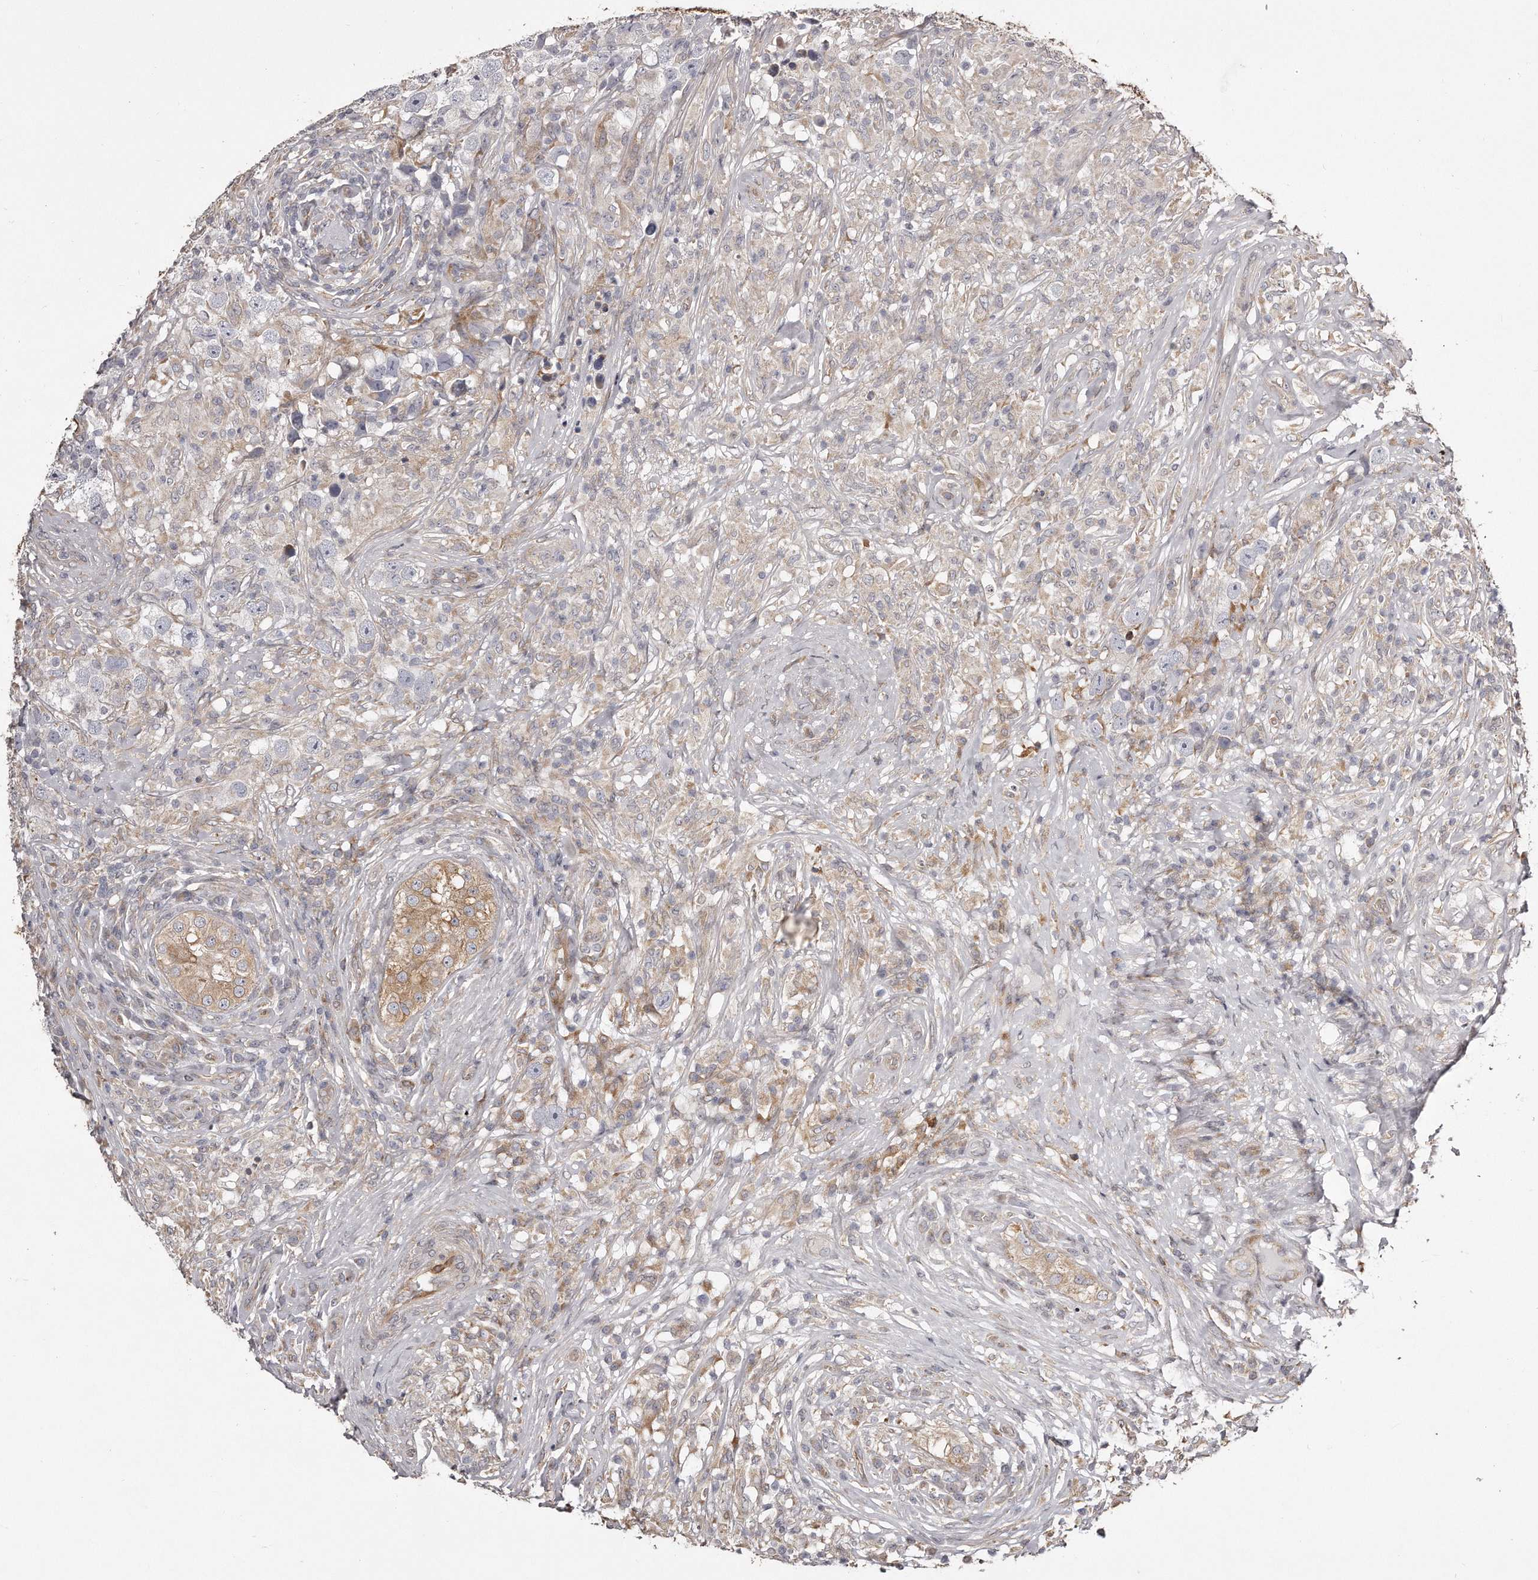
{"staining": {"intensity": "negative", "quantity": "none", "location": "none"}, "tissue": "testis cancer", "cell_type": "Tumor cells", "image_type": "cancer", "snomed": [{"axis": "morphology", "description": "Seminoma, NOS"}, {"axis": "topography", "description": "Testis"}], "caption": "A photomicrograph of human testis seminoma is negative for staining in tumor cells. The staining is performed using DAB brown chromogen with nuclei counter-stained in using hematoxylin.", "gene": "TRAPPC14", "patient": {"sex": "male", "age": 49}}